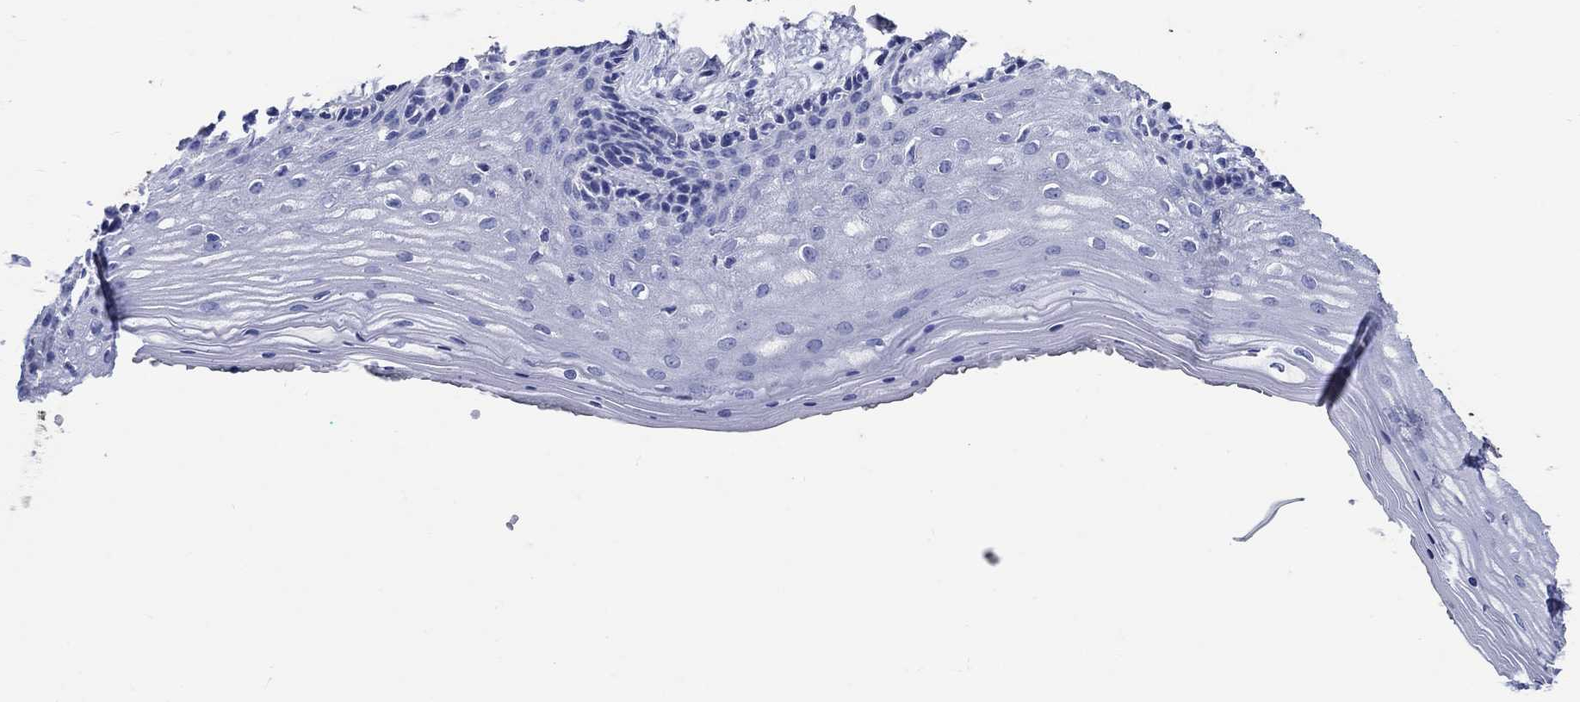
{"staining": {"intensity": "negative", "quantity": "none", "location": "none"}, "tissue": "vagina", "cell_type": "Squamous epithelial cells", "image_type": "normal", "snomed": [{"axis": "morphology", "description": "Normal tissue, NOS"}, {"axis": "topography", "description": "Vagina"}], "caption": "An image of vagina stained for a protein demonstrates no brown staining in squamous epithelial cells.", "gene": "EPX", "patient": {"sex": "female", "age": 45}}